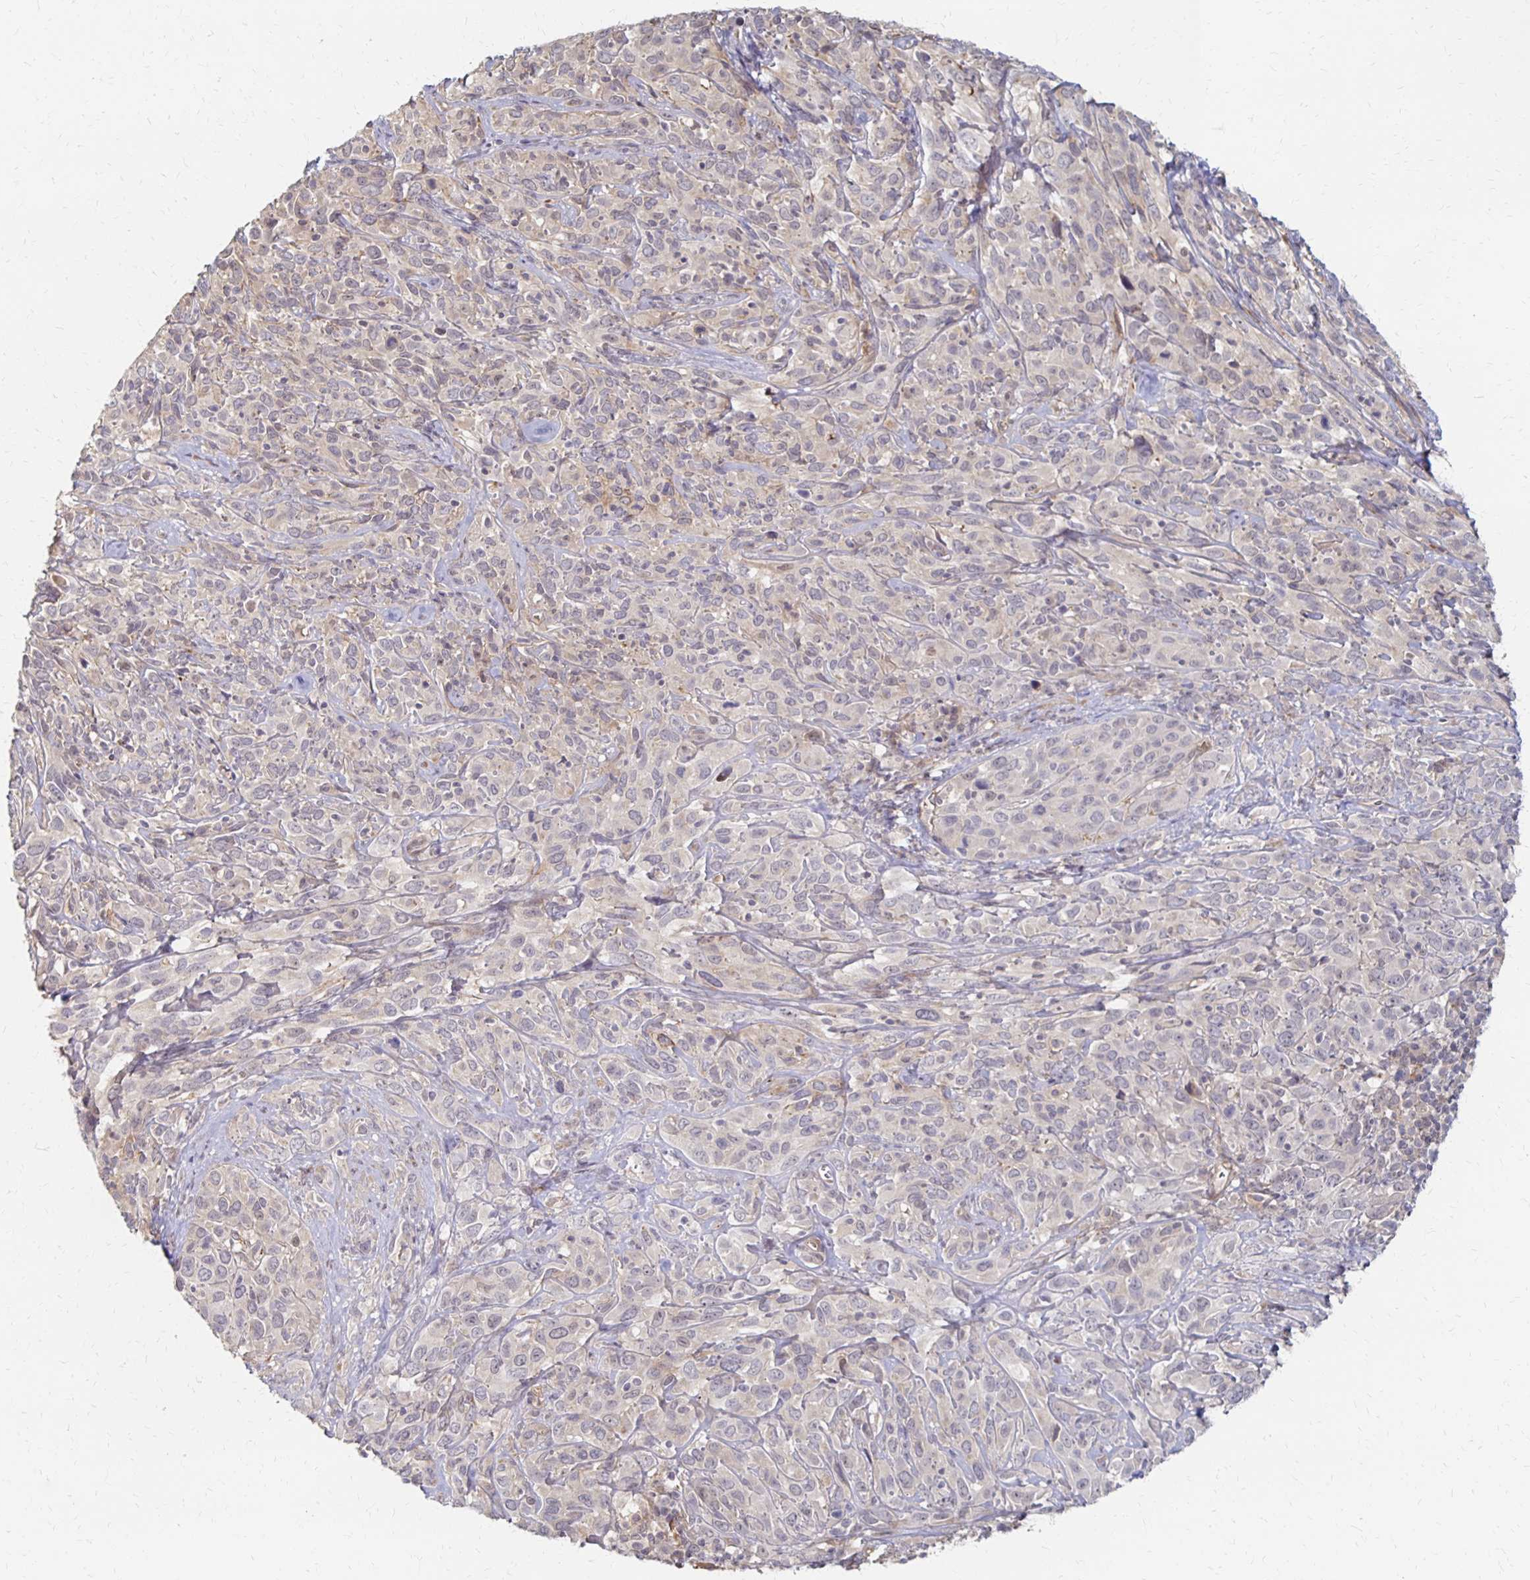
{"staining": {"intensity": "negative", "quantity": "none", "location": "none"}, "tissue": "cervical cancer", "cell_type": "Tumor cells", "image_type": "cancer", "snomed": [{"axis": "morphology", "description": "Normal tissue, NOS"}, {"axis": "morphology", "description": "Squamous cell carcinoma, NOS"}, {"axis": "topography", "description": "Cervix"}], "caption": "Immunohistochemical staining of cervical cancer demonstrates no significant expression in tumor cells.", "gene": "PRKCB", "patient": {"sex": "female", "age": 51}}